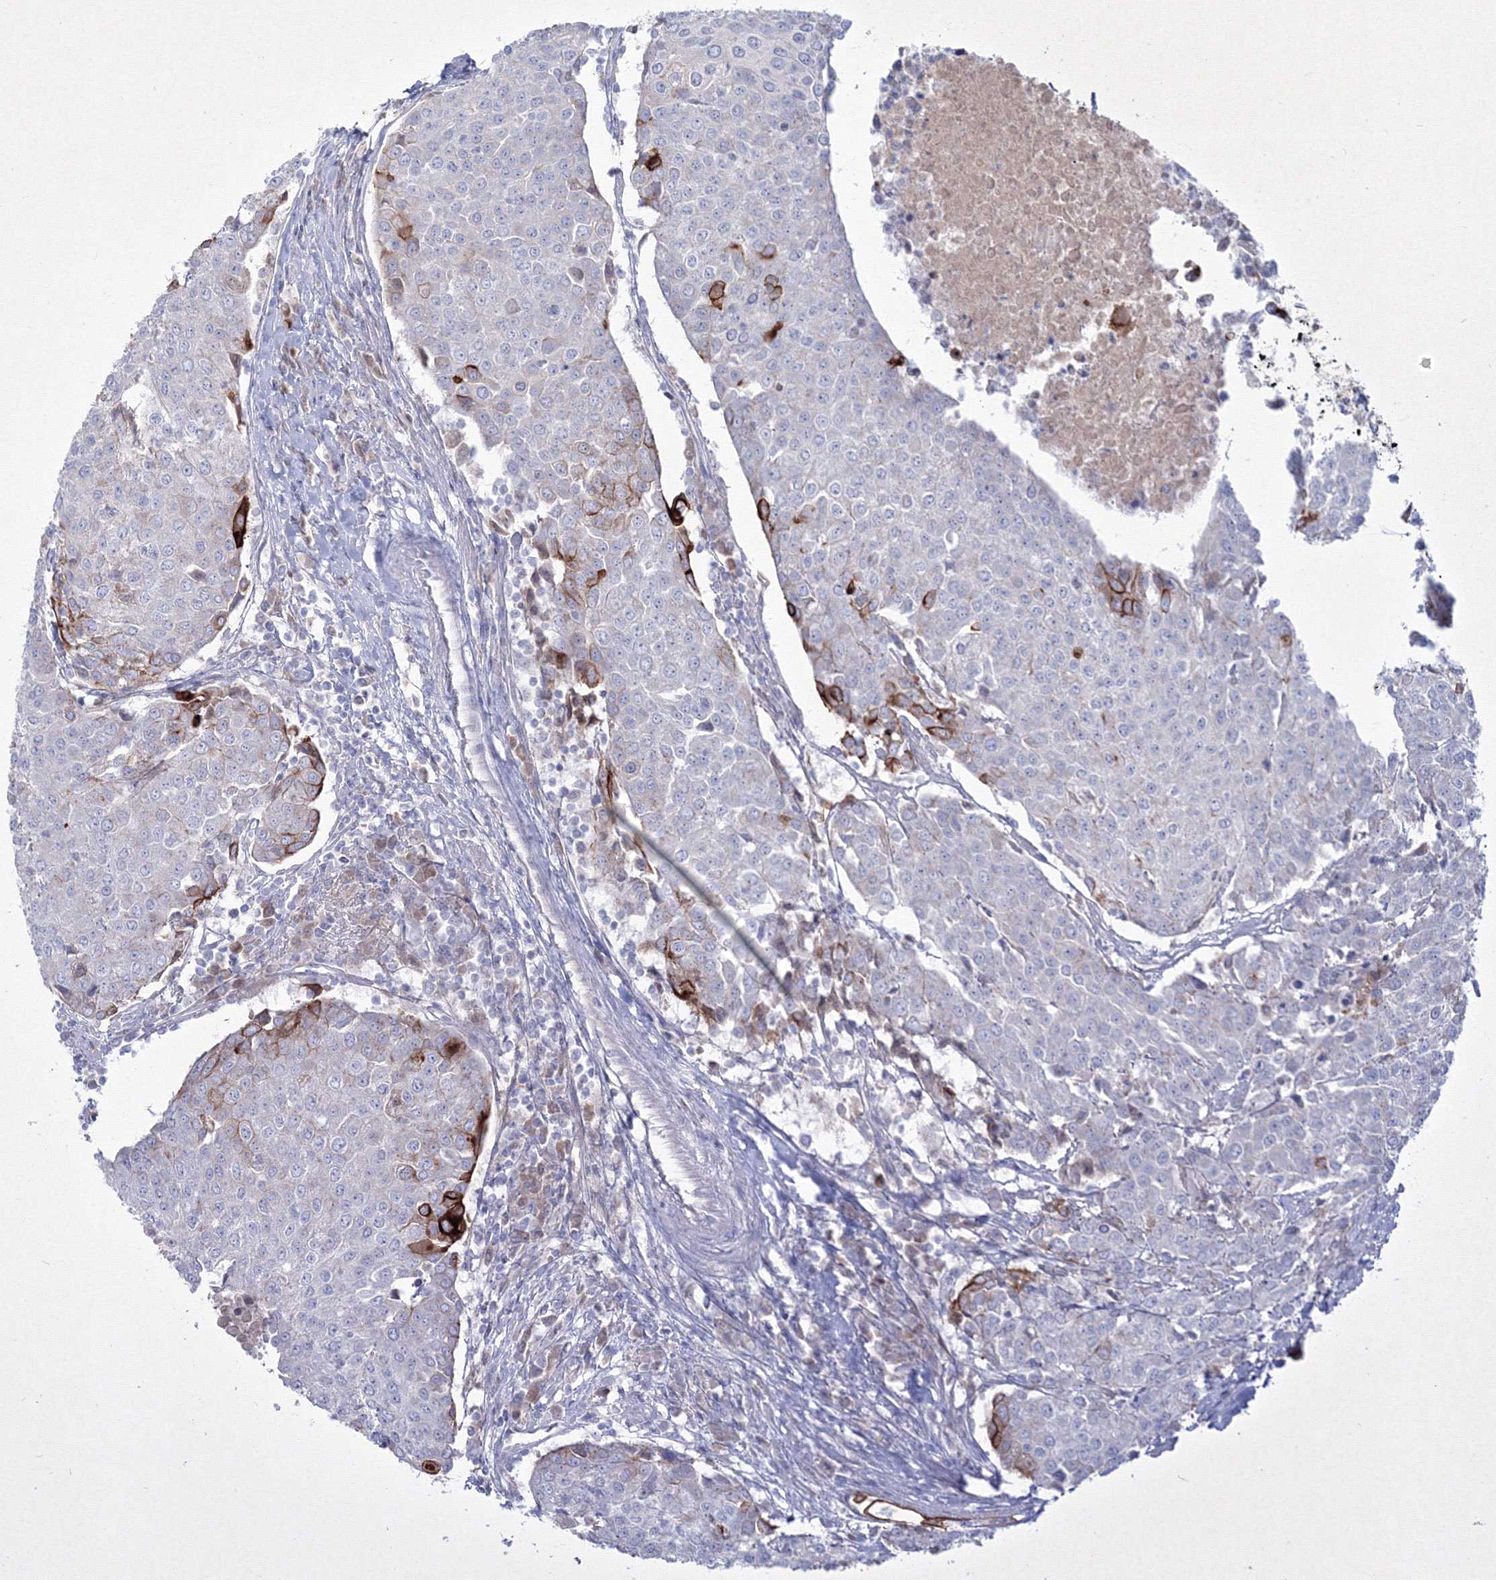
{"staining": {"intensity": "strong", "quantity": "<25%", "location": "cytoplasmic/membranous"}, "tissue": "urothelial cancer", "cell_type": "Tumor cells", "image_type": "cancer", "snomed": [{"axis": "morphology", "description": "Urothelial carcinoma, High grade"}, {"axis": "topography", "description": "Urinary bladder"}], "caption": "Protein expression analysis of human urothelial cancer reveals strong cytoplasmic/membranous expression in approximately <25% of tumor cells.", "gene": "TMEM139", "patient": {"sex": "female", "age": 85}}